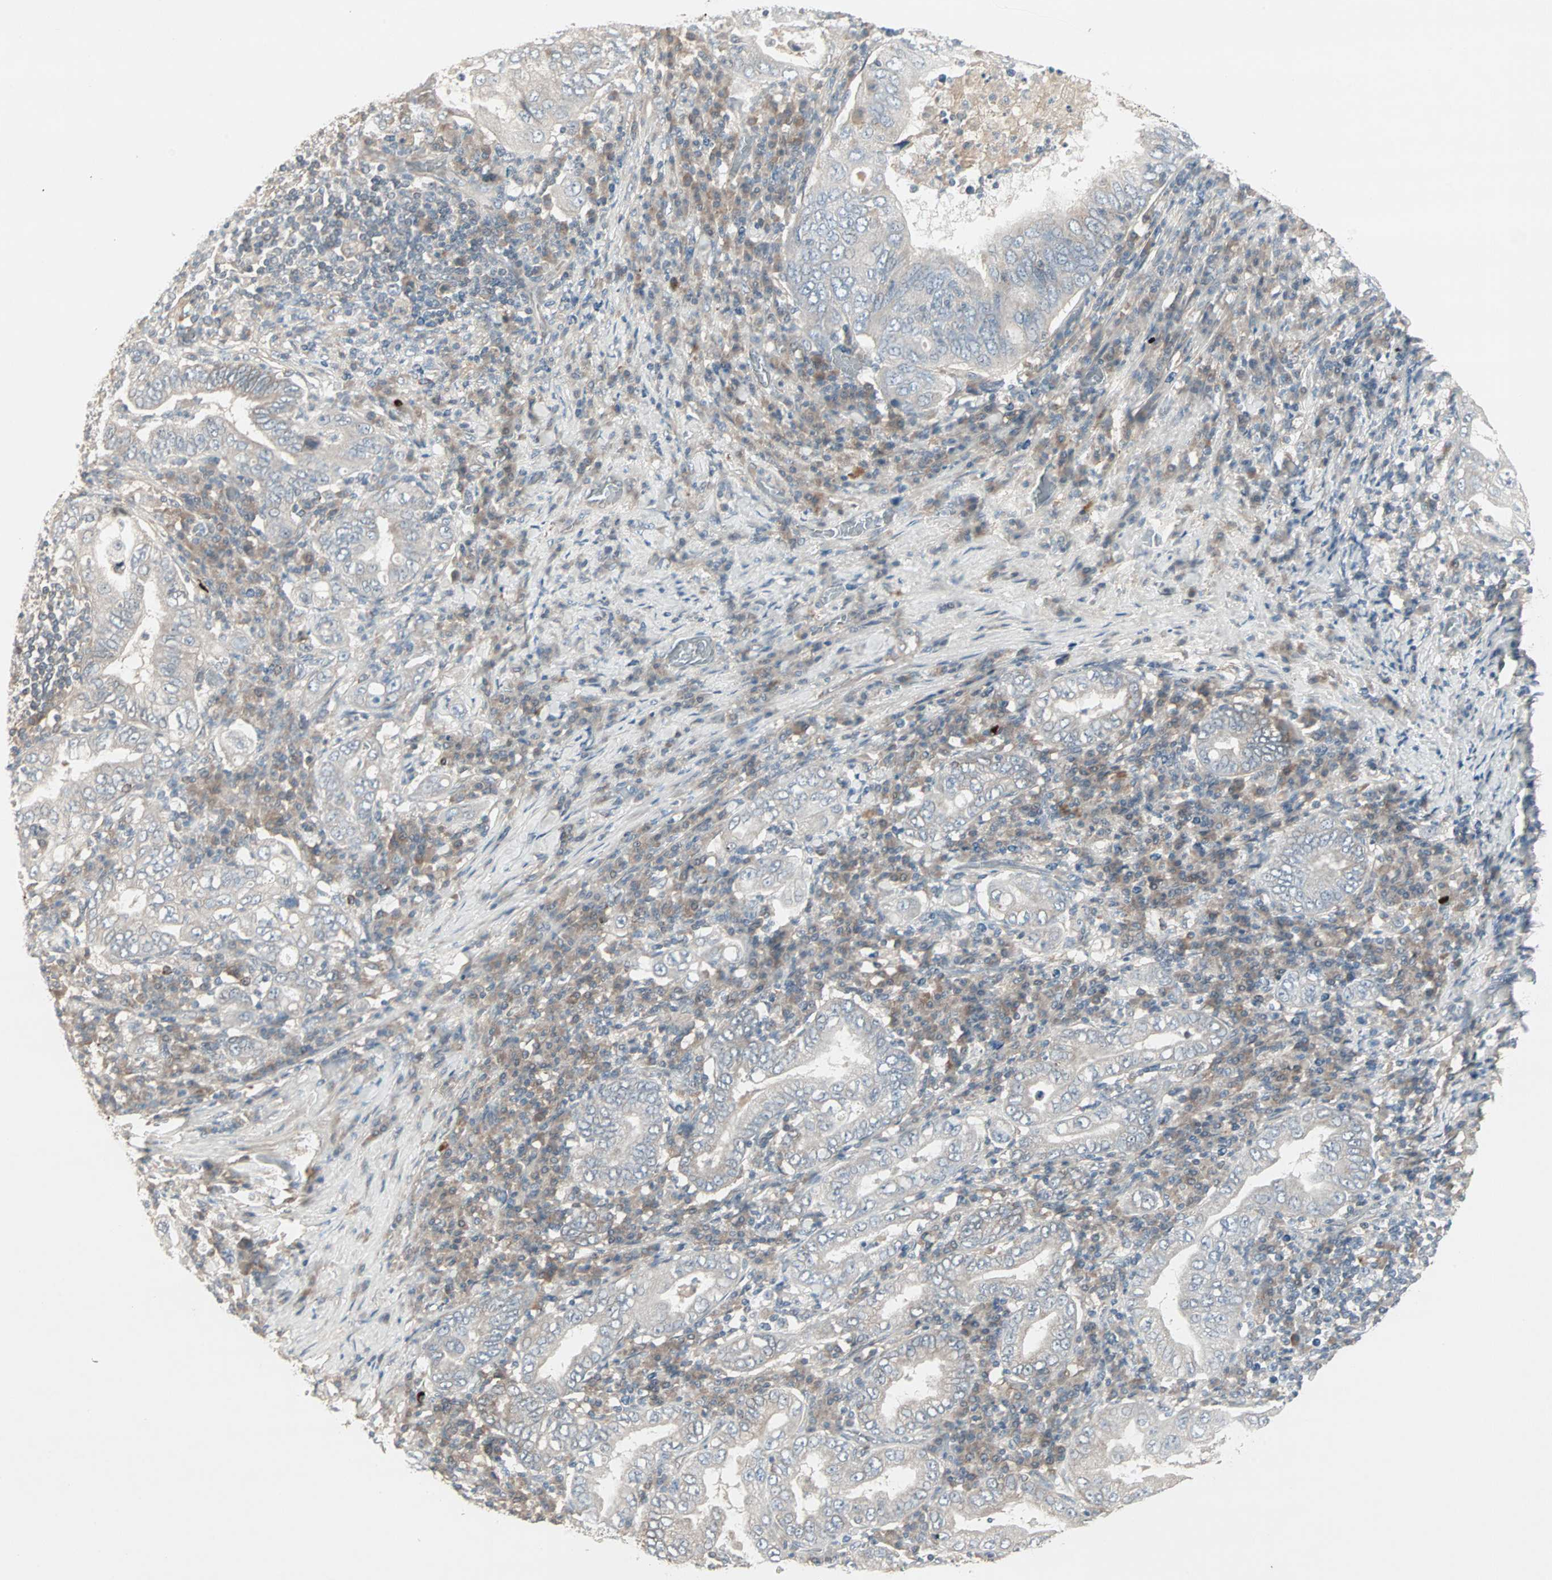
{"staining": {"intensity": "negative", "quantity": "none", "location": "none"}, "tissue": "stomach cancer", "cell_type": "Tumor cells", "image_type": "cancer", "snomed": [{"axis": "morphology", "description": "Normal tissue, NOS"}, {"axis": "morphology", "description": "Adenocarcinoma, NOS"}, {"axis": "topography", "description": "Esophagus"}, {"axis": "topography", "description": "Stomach, upper"}, {"axis": "topography", "description": "Peripheral nerve tissue"}], "caption": "Immunohistochemical staining of human stomach adenocarcinoma displays no significant positivity in tumor cells. (DAB immunohistochemistry visualized using brightfield microscopy, high magnification).", "gene": "JMJD7-PLA2G4B", "patient": {"sex": "male", "age": 62}}